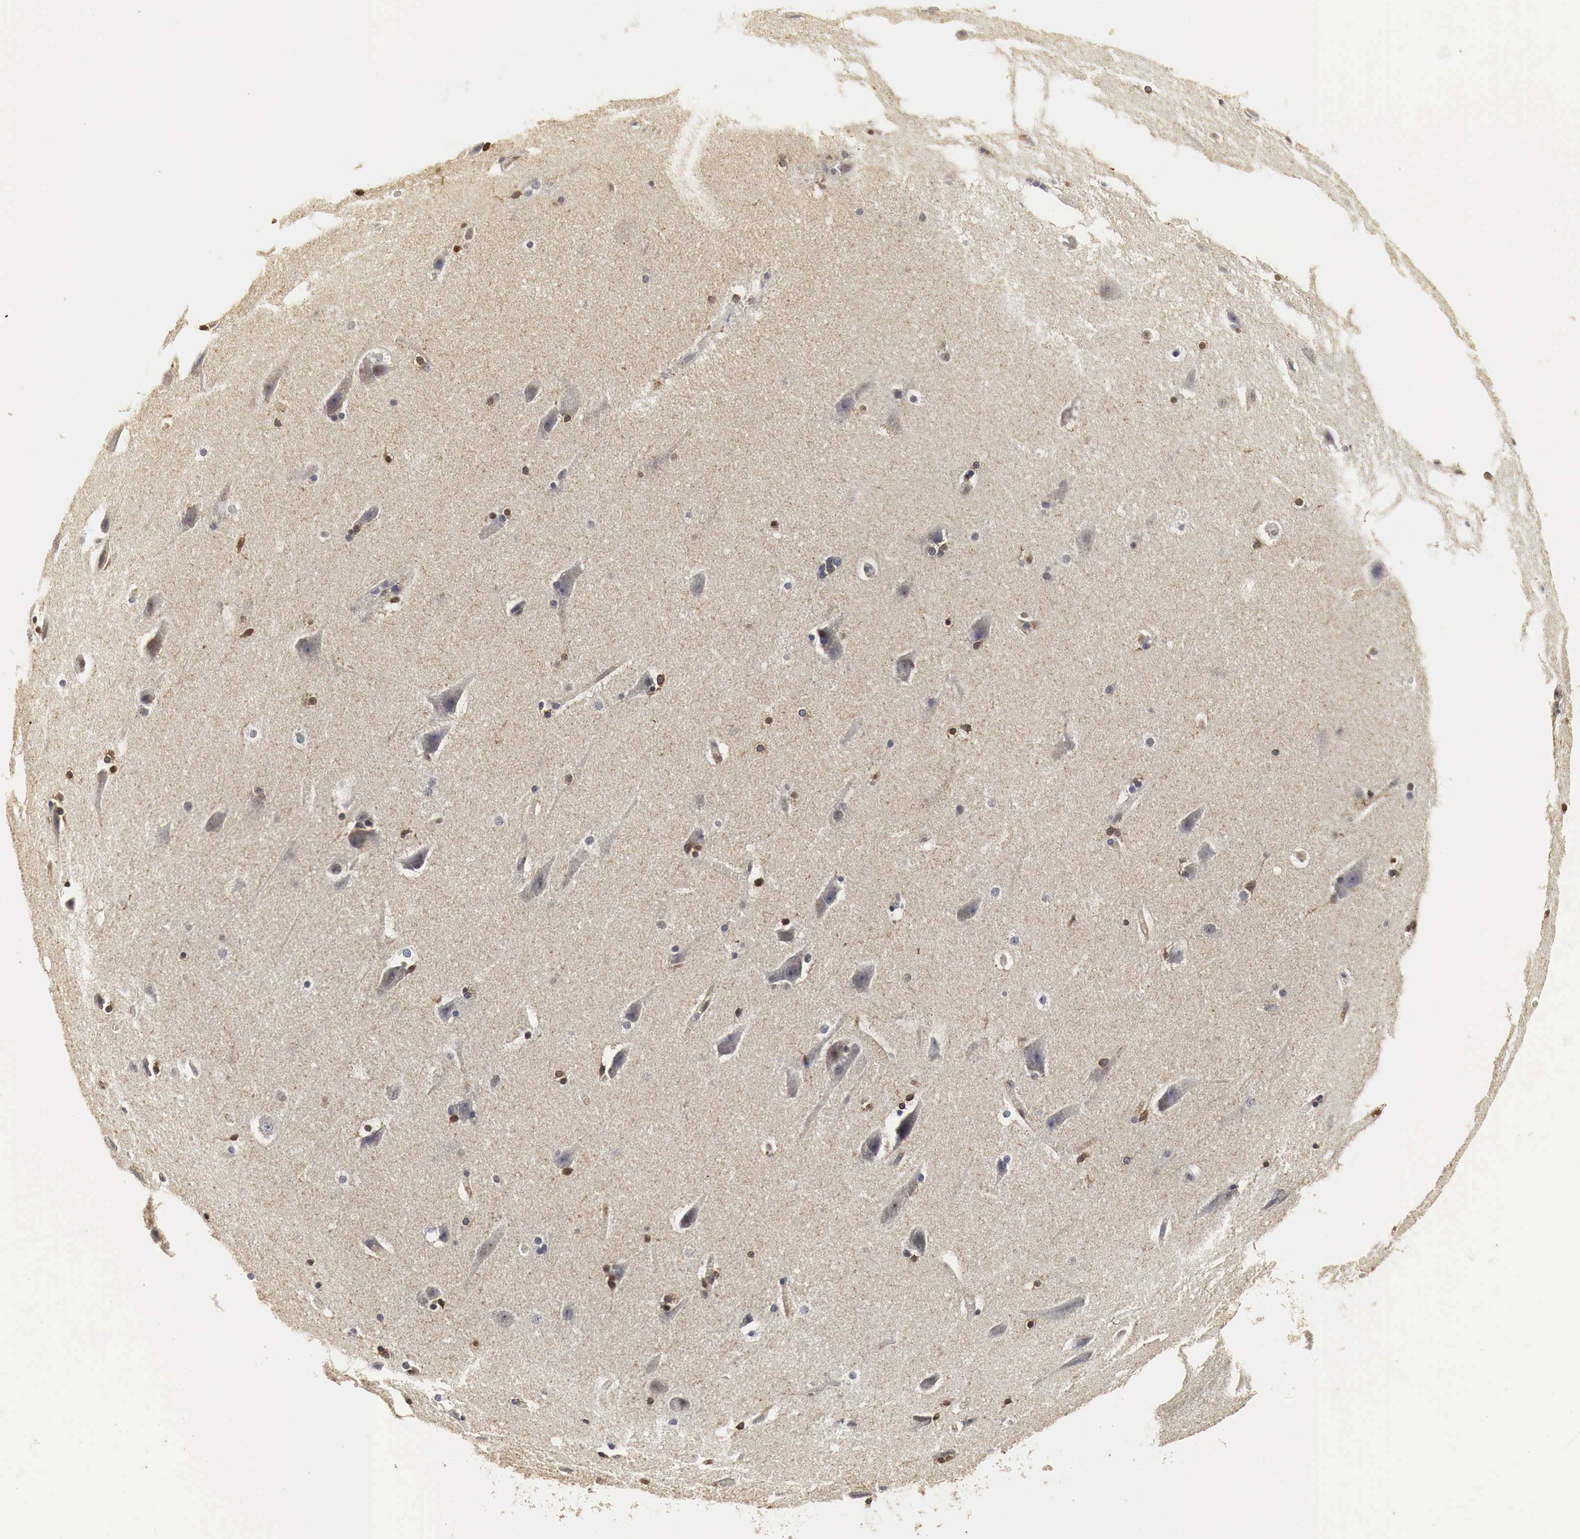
{"staining": {"intensity": "weak", "quantity": "25%-75%", "location": "cytoplasmic/membranous,nuclear"}, "tissue": "cerebral cortex", "cell_type": "Endothelial cells", "image_type": "normal", "snomed": [{"axis": "morphology", "description": "Normal tissue, NOS"}, {"axis": "topography", "description": "Cerebral cortex"}, {"axis": "topography", "description": "Hippocampus"}], "caption": "Protein staining of benign cerebral cortex shows weak cytoplasmic/membranous,nuclear staining in about 25%-75% of endothelial cells. The protein is shown in brown color, while the nuclei are stained blue.", "gene": "SPIN1", "patient": {"sex": "female", "age": 19}}